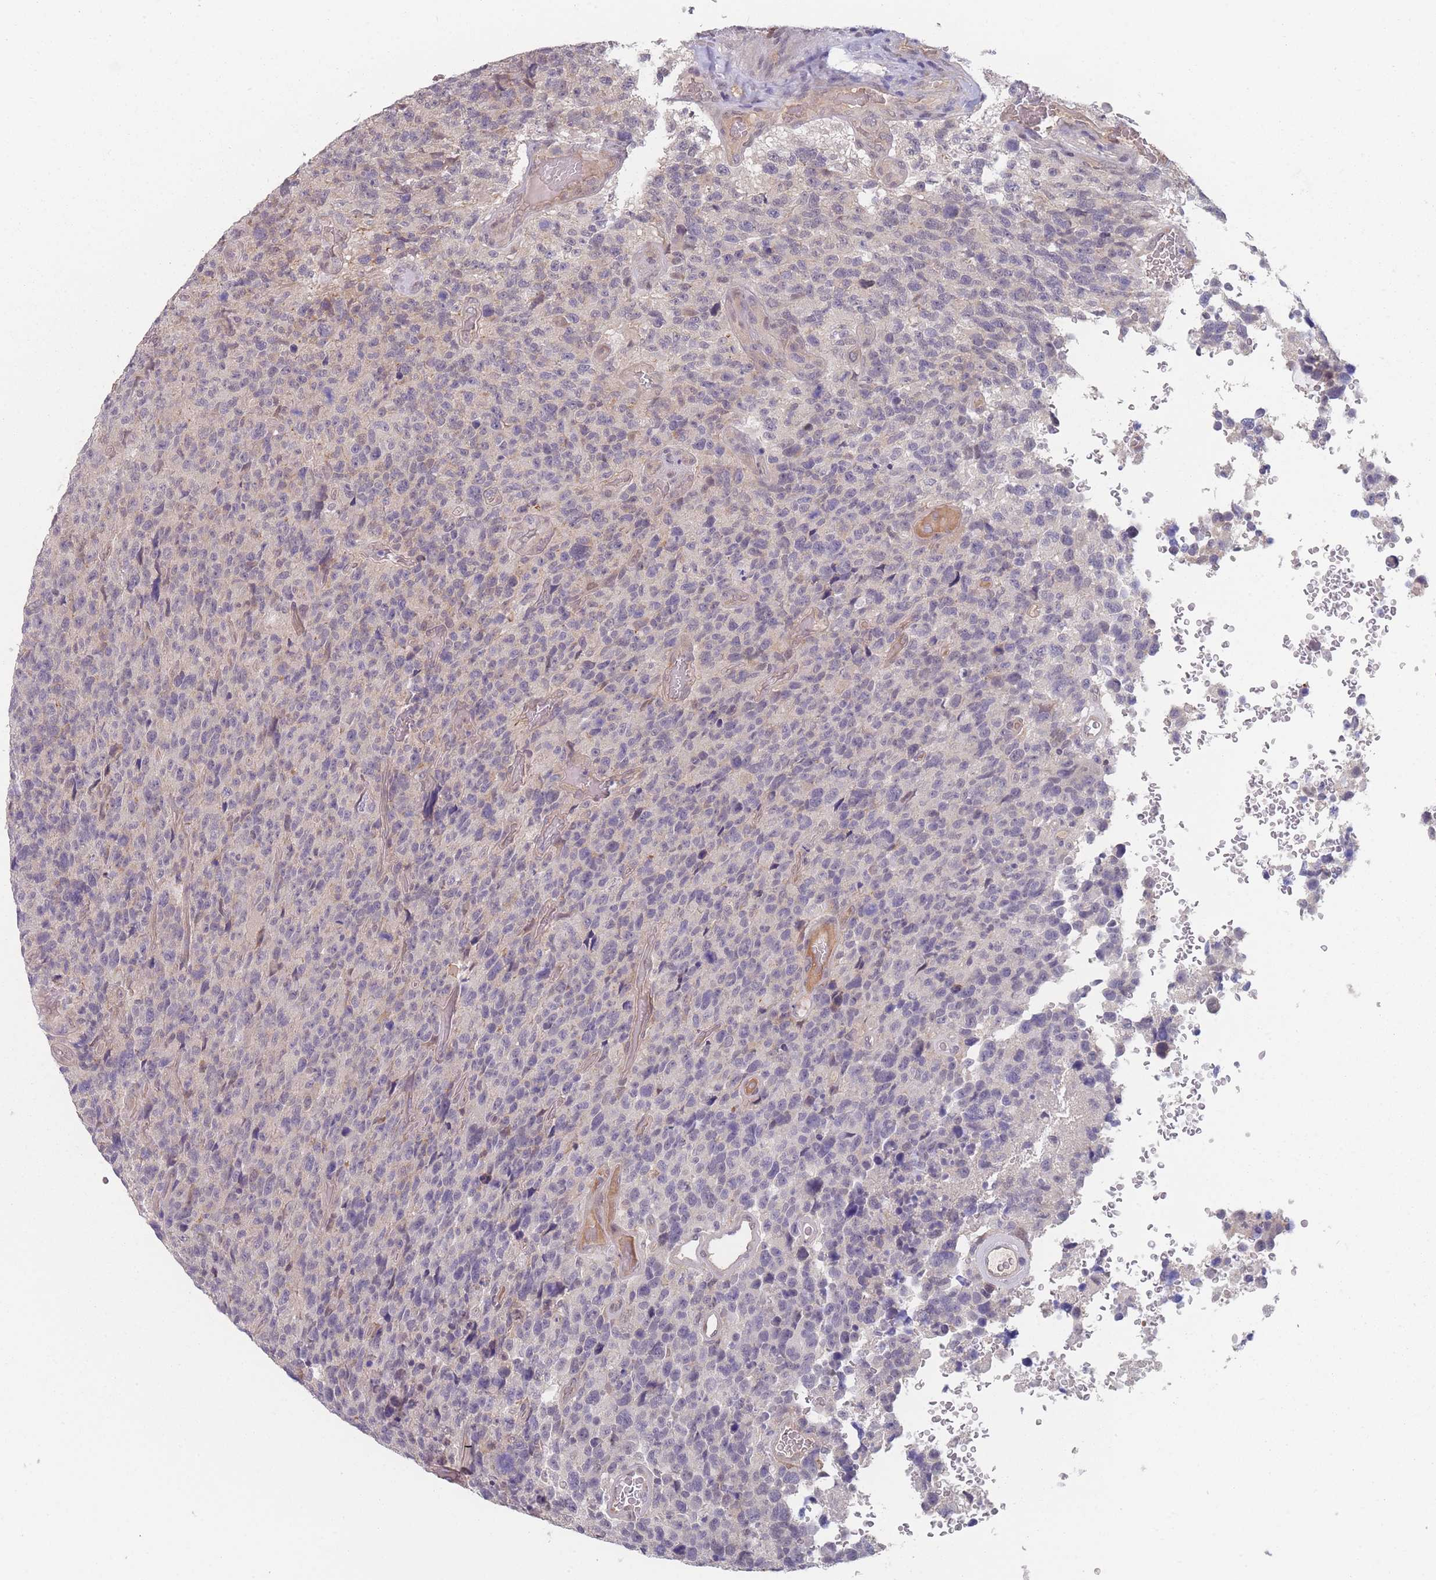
{"staining": {"intensity": "negative", "quantity": "none", "location": "none"}, "tissue": "glioma", "cell_type": "Tumor cells", "image_type": "cancer", "snomed": [{"axis": "morphology", "description": "Glioma, malignant, High grade"}, {"axis": "topography", "description": "Brain"}], "caption": "Malignant glioma (high-grade) stained for a protein using immunohistochemistry (IHC) displays no positivity tumor cells.", "gene": "ANKRD10", "patient": {"sex": "male", "age": 69}}